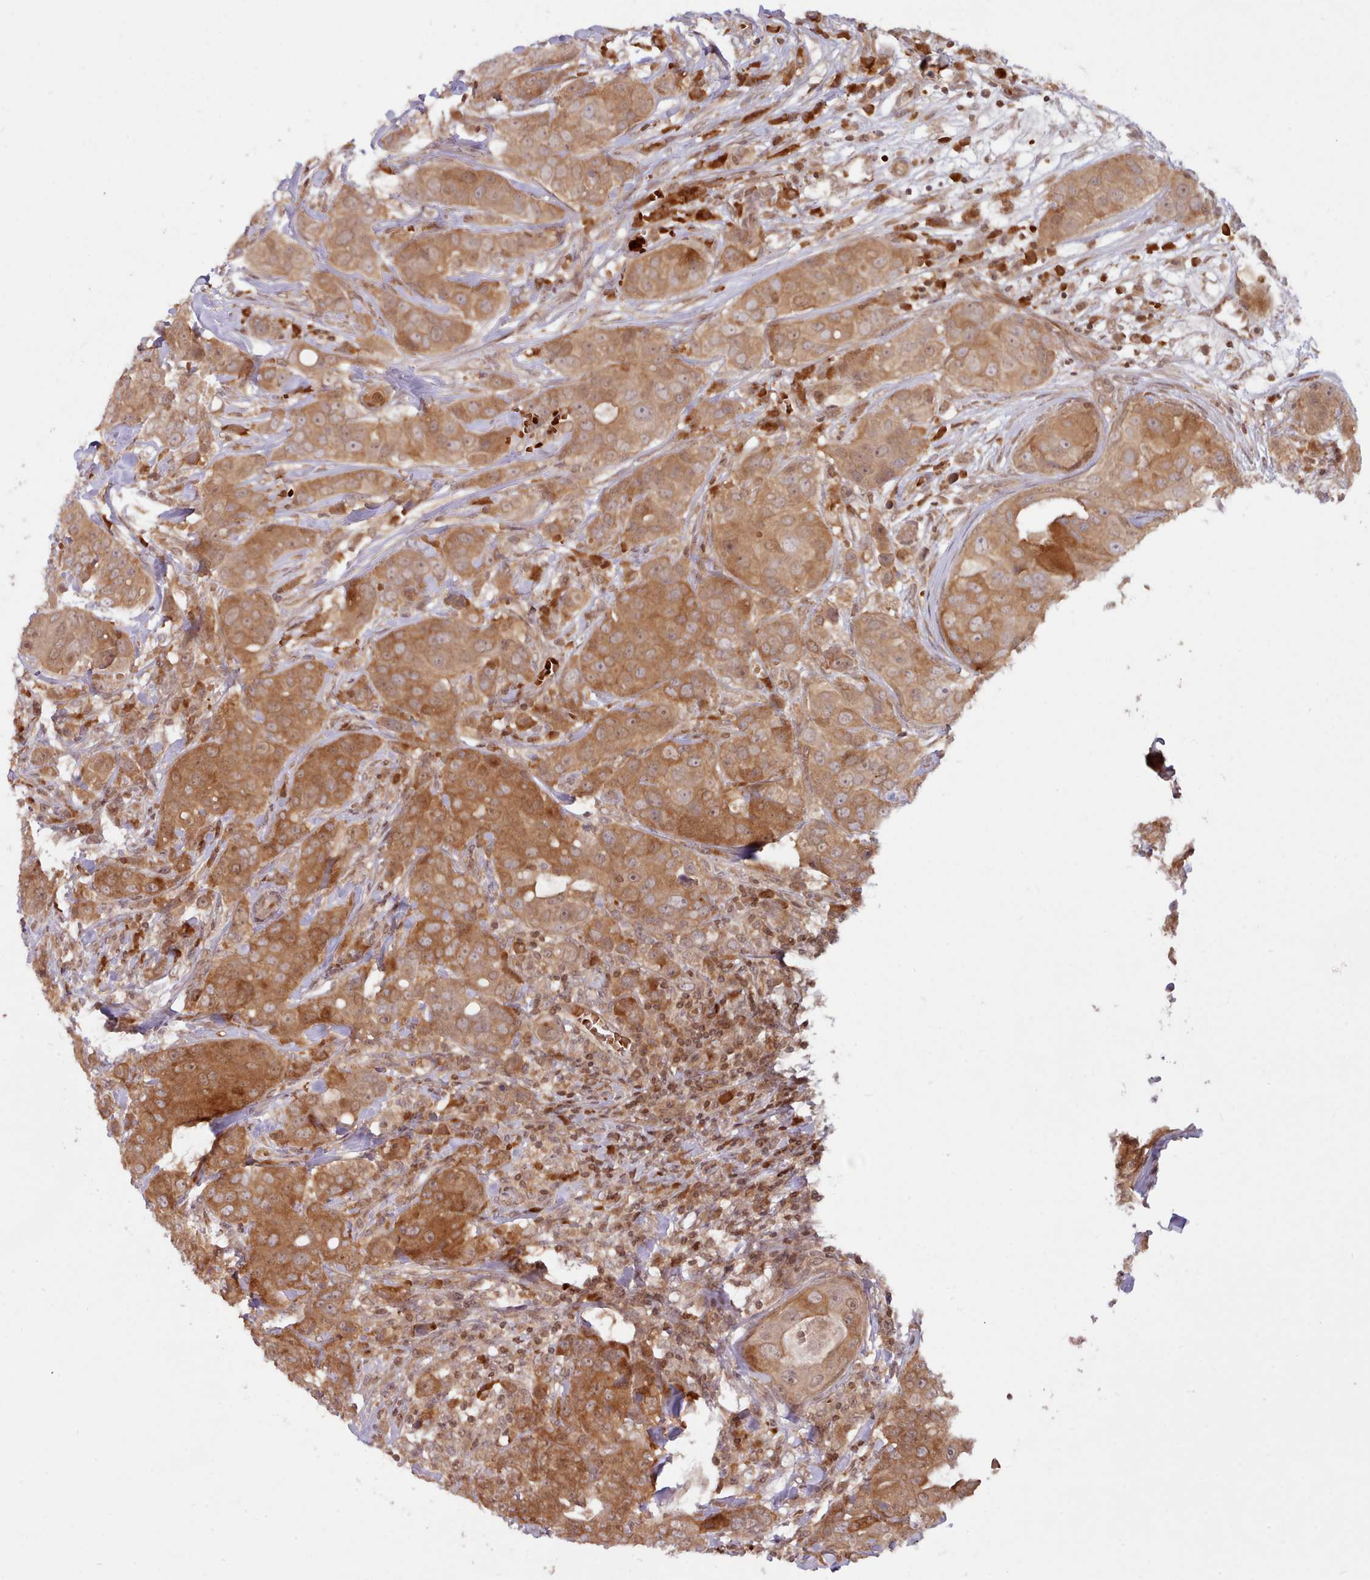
{"staining": {"intensity": "moderate", "quantity": ">75%", "location": "cytoplasmic/membranous,nuclear"}, "tissue": "breast cancer", "cell_type": "Tumor cells", "image_type": "cancer", "snomed": [{"axis": "morphology", "description": "Duct carcinoma"}, {"axis": "topography", "description": "Breast"}], "caption": "High-magnification brightfield microscopy of breast infiltrating ductal carcinoma stained with DAB (brown) and counterstained with hematoxylin (blue). tumor cells exhibit moderate cytoplasmic/membranous and nuclear expression is identified in approximately>75% of cells.", "gene": "UBE2G1", "patient": {"sex": "female", "age": 43}}